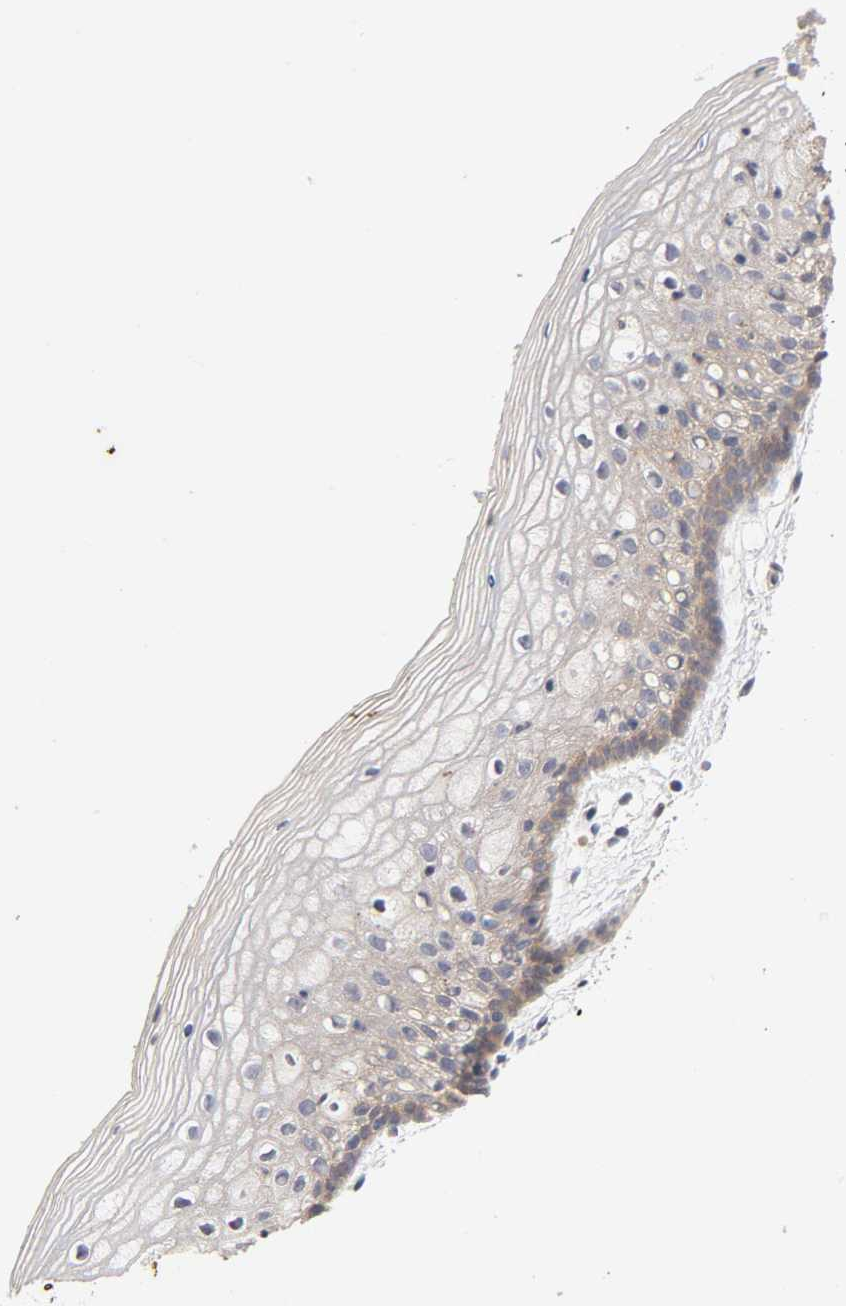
{"staining": {"intensity": "weak", "quantity": "<25%", "location": "cytoplasmic/membranous"}, "tissue": "vagina", "cell_type": "Squamous epithelial cells", "image_type": "normal", "snomed": [{"axis": "morphology", "description": "Normal tissue, NOS"}, {"axis": "topography", "description": "Vagina"}], "caption": "An image of human vagina is negative for staining in squamous epithelial cells. (Brightfield microscopy of DAB immunohistochemistry at high magnification).", "gene": "CXADR", "patient": {"sex": "female", "age": 46}}